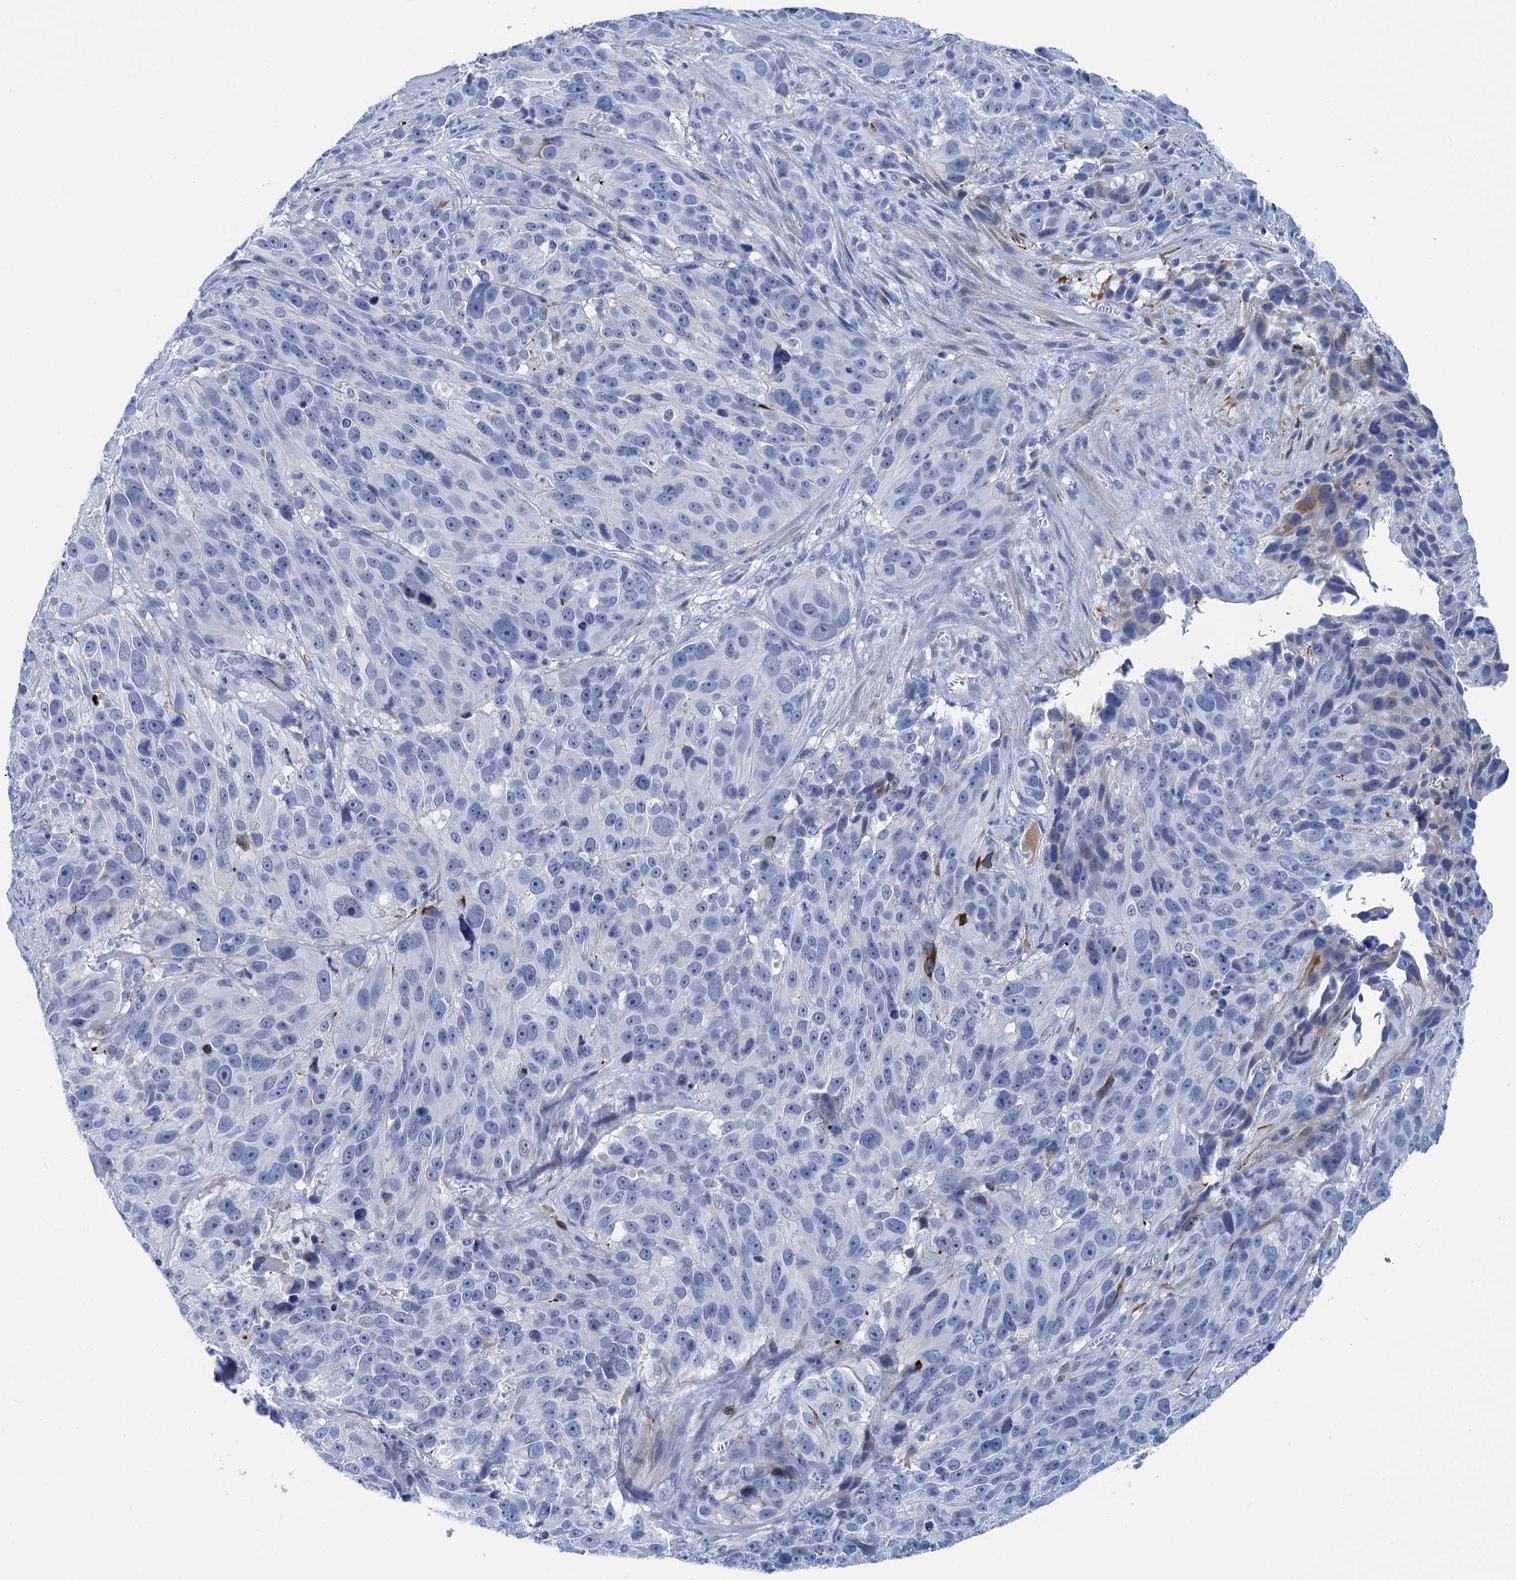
{"staining": {"intensity": "negative", "quantity": "none", "location": "none"}, "tissue": "melanoma", "cell_type": "Tumor cells", "image_type": "cancer", "snomed": [{"axis": "morphology", "description": "Malignant melanoma, NOS"}, {"axis": "topography", "description": "Skin"}], "caption": "High power microscopy histopathology image of an immunohistochemistry (IHC) photomicrograph of malignant melanoma, revealing no significant expression in tumor cells. (DAB (3,3'-diaminobenzidine) IHC visualized using brightfield microscopy, high magnification).", "gene": "NLRP10", "patient": {"sex": "male", "age": 84}}